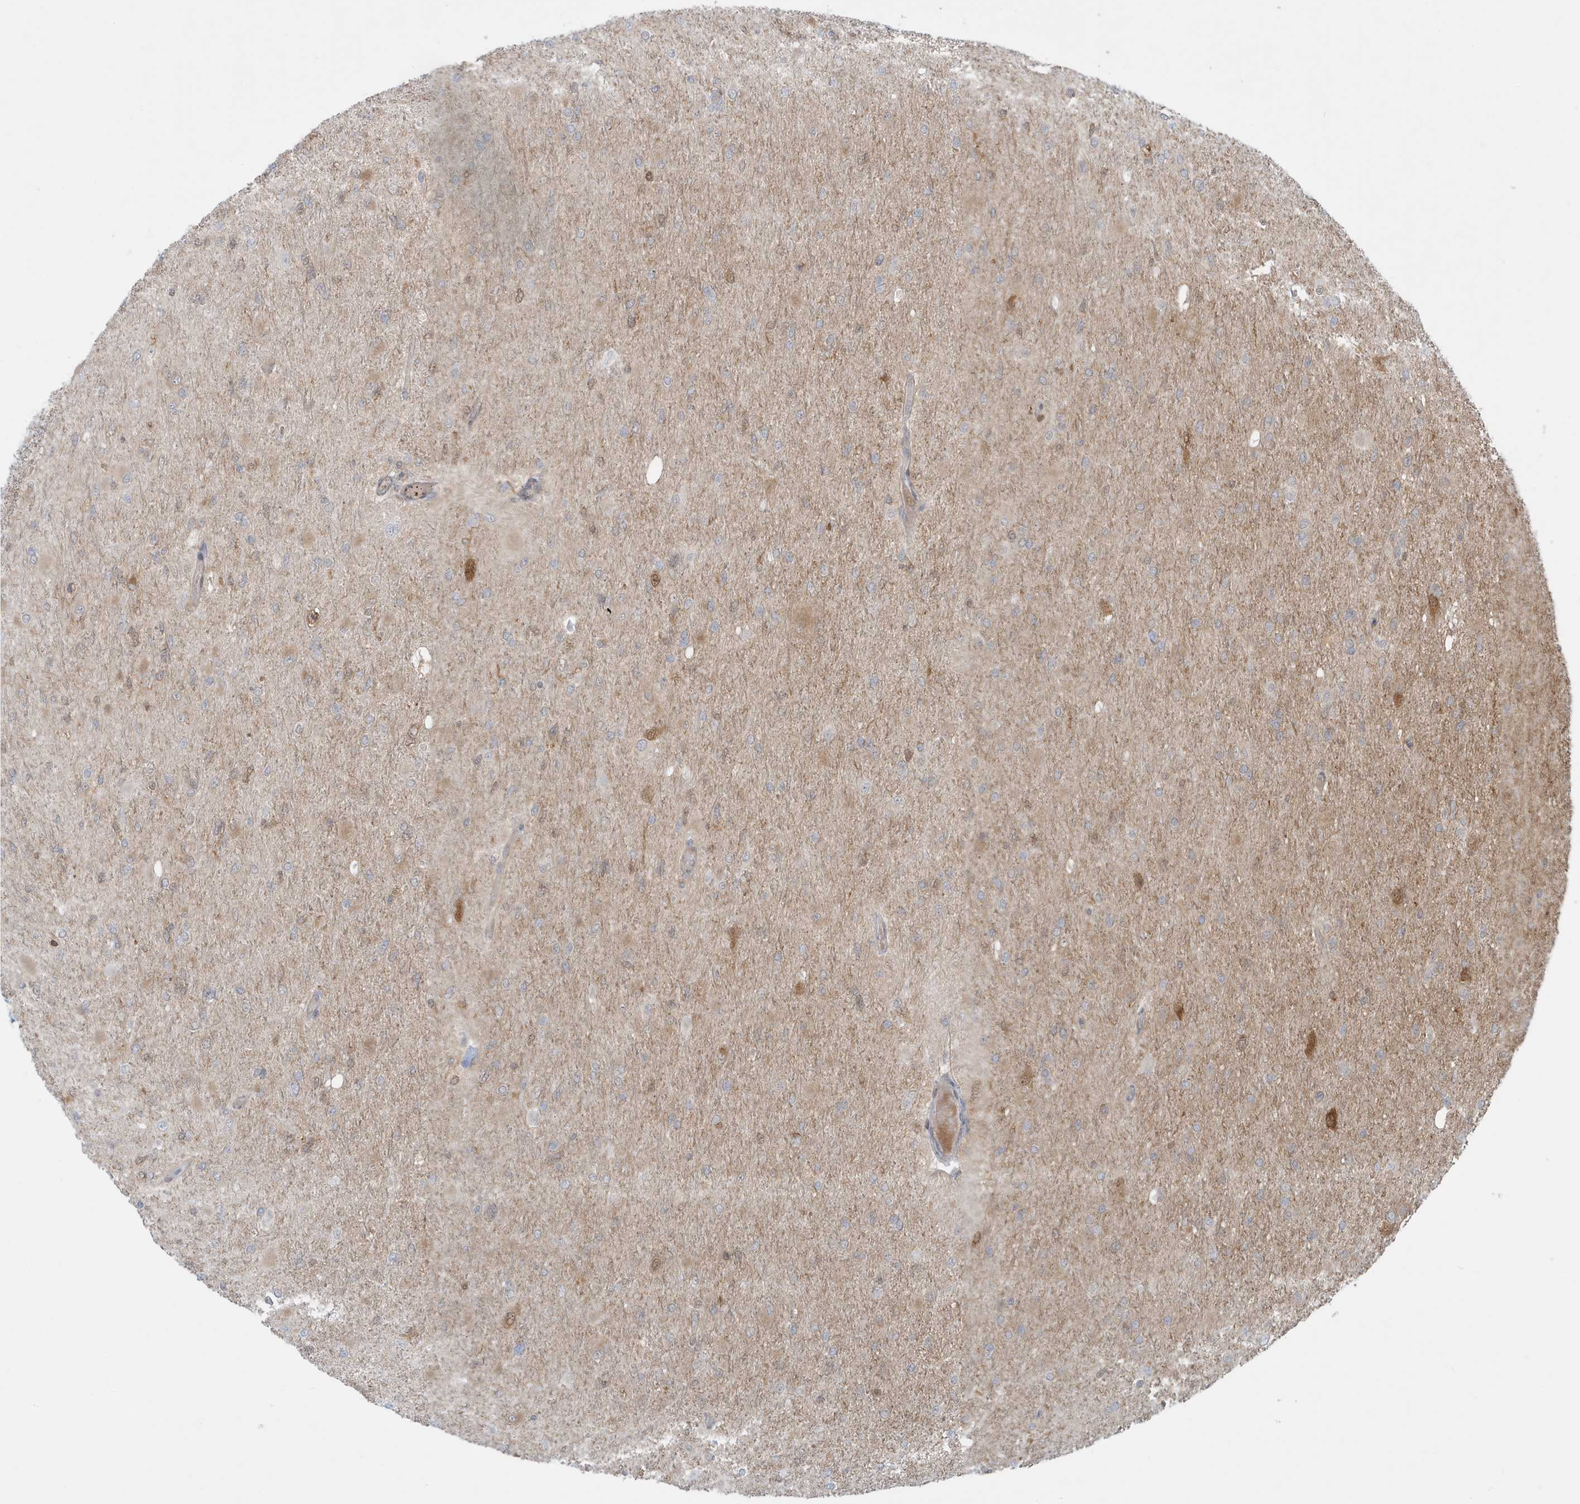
{"staining": {"intensity": "negative", "quantity": "none", "location": "none"}, "tissue": "glioma", "cell_type": "Tumor cells", "image_type": "cancer", "snomed": [{"axis": "morphology", "description": "Glioma, malignant, High grade"}, {"axis": "topography", "description": "Cerebral cortex"}], "caption": "High power microscopy micrograph of an immunohistochemistry (IHC) image of glioma, revealing no significant staining in tumor cells.", "gene": "OGA", "patient": {"sex": "female", "age": 36}}